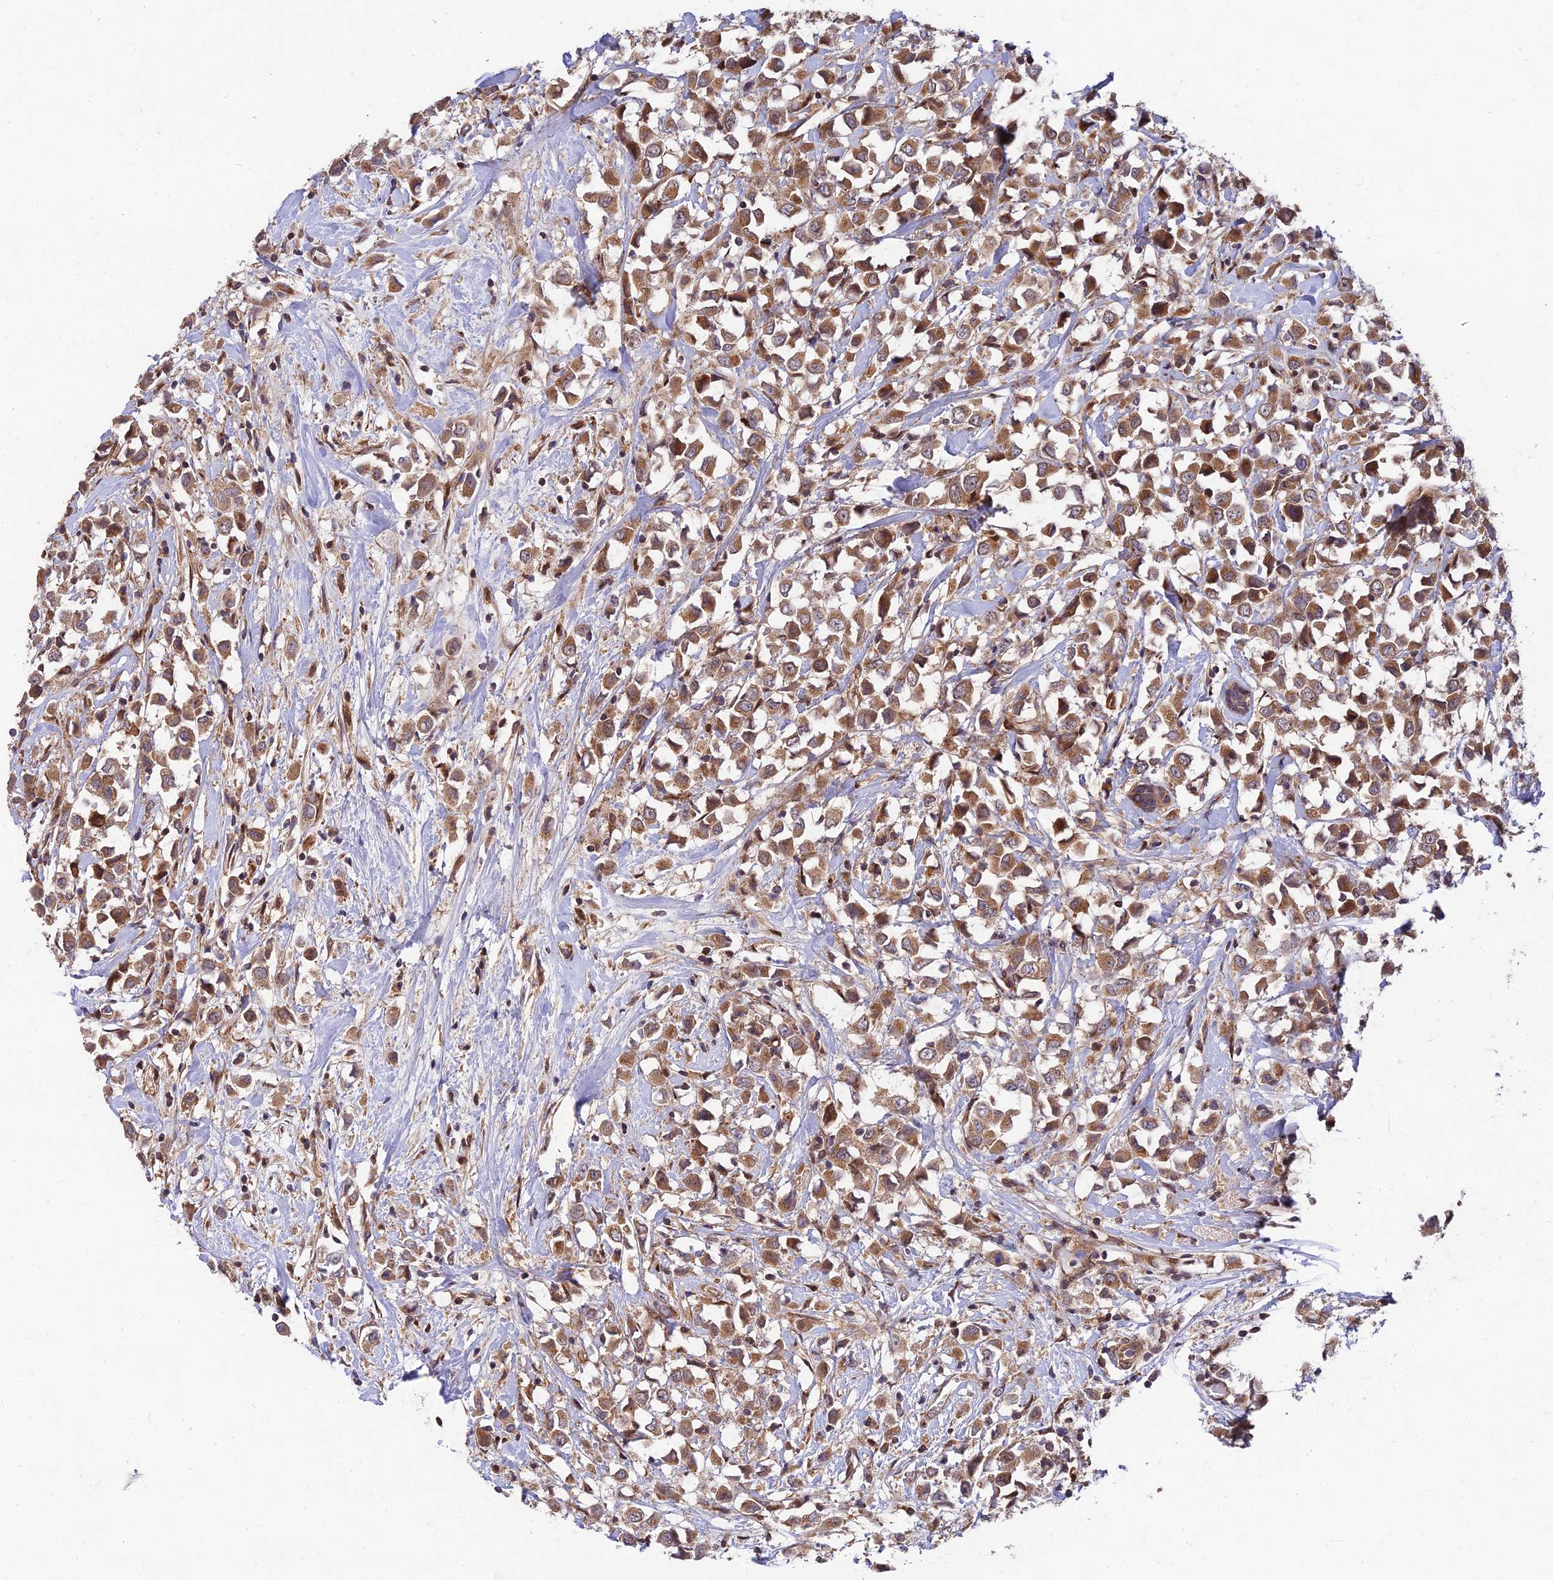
{"staining": {"intensity": "moderate", "quantity": ">75%", "location": "cytoplasmic/membranous"}, "tissue": "breast cancer", "cell_type": "Tumor cells", "image_type": "cancer", "snomed": [{"axis": "morphology", "description": "Duct carcinoma"}, {"axis": "topography", "description": "Breast"}], "caption": "Approximately >75% of tumor cells in human breast cancer show moderate cytoplasmic/membranous protein positivity as visualized by brown immunohistochemical staining.", "gene": "MKKS", "patient": {"sex": "female", "age": 61}}